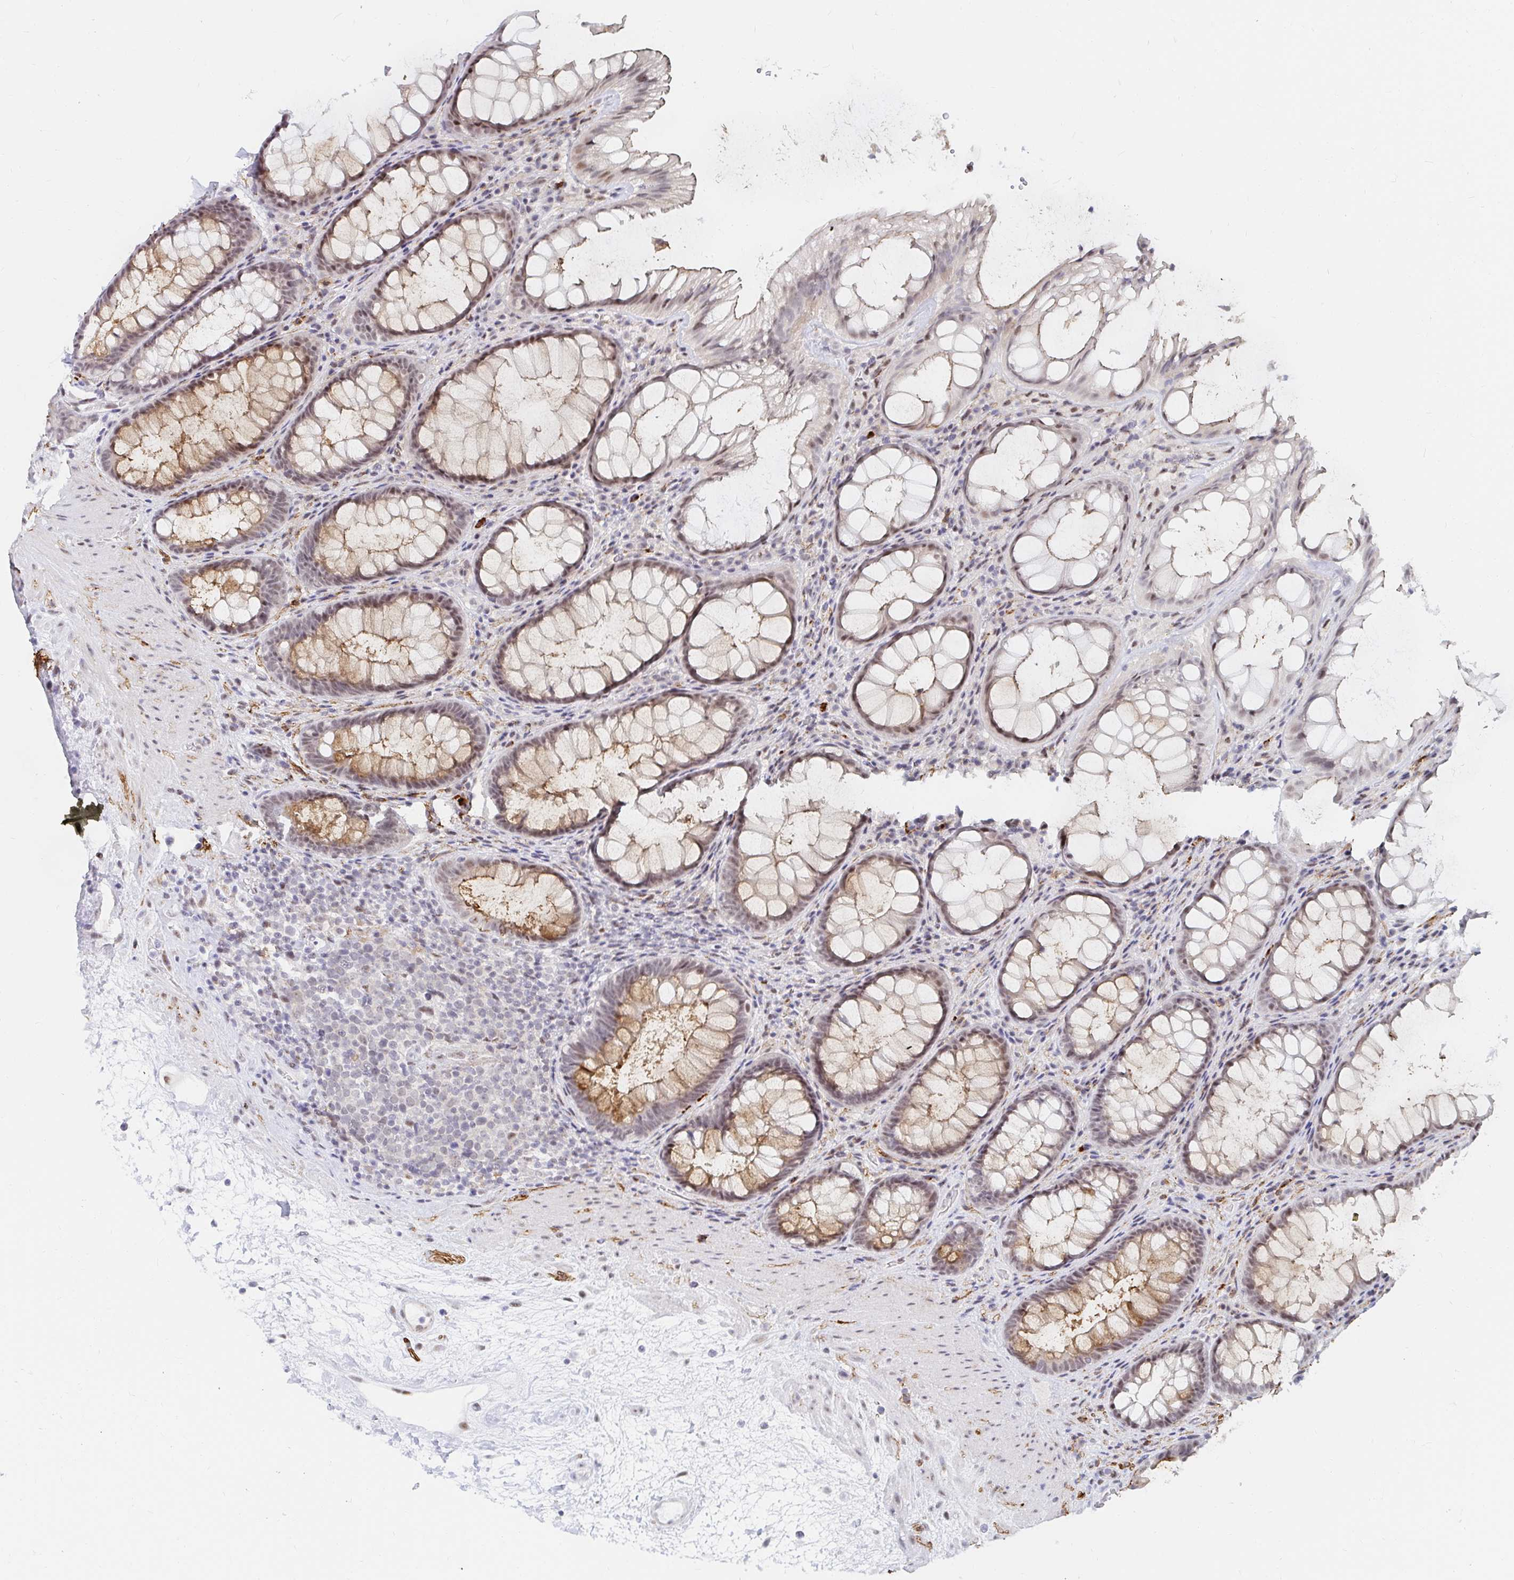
{"staining": {"intensity": "moderate", "quantity": "25%-75%", "location": "cytoplasmic/membranous,nuclear"}, "tissue": "rectum", "cell_type": "Glandular cells", "image_type": "normal", "snomed": [{"axis": "morphology", "description": "Normal tissue, NOS"}, {"axis": "topography", "description": "Rectum"}], "caption": "A medium amount of moderate cytoplasmic/membranous,nuclear positivity is appreciated in about 25%-75% of glandular cells in benign rectum.", "gene": "COL28A1", "patient": {"sex": "male", "age": 72}}